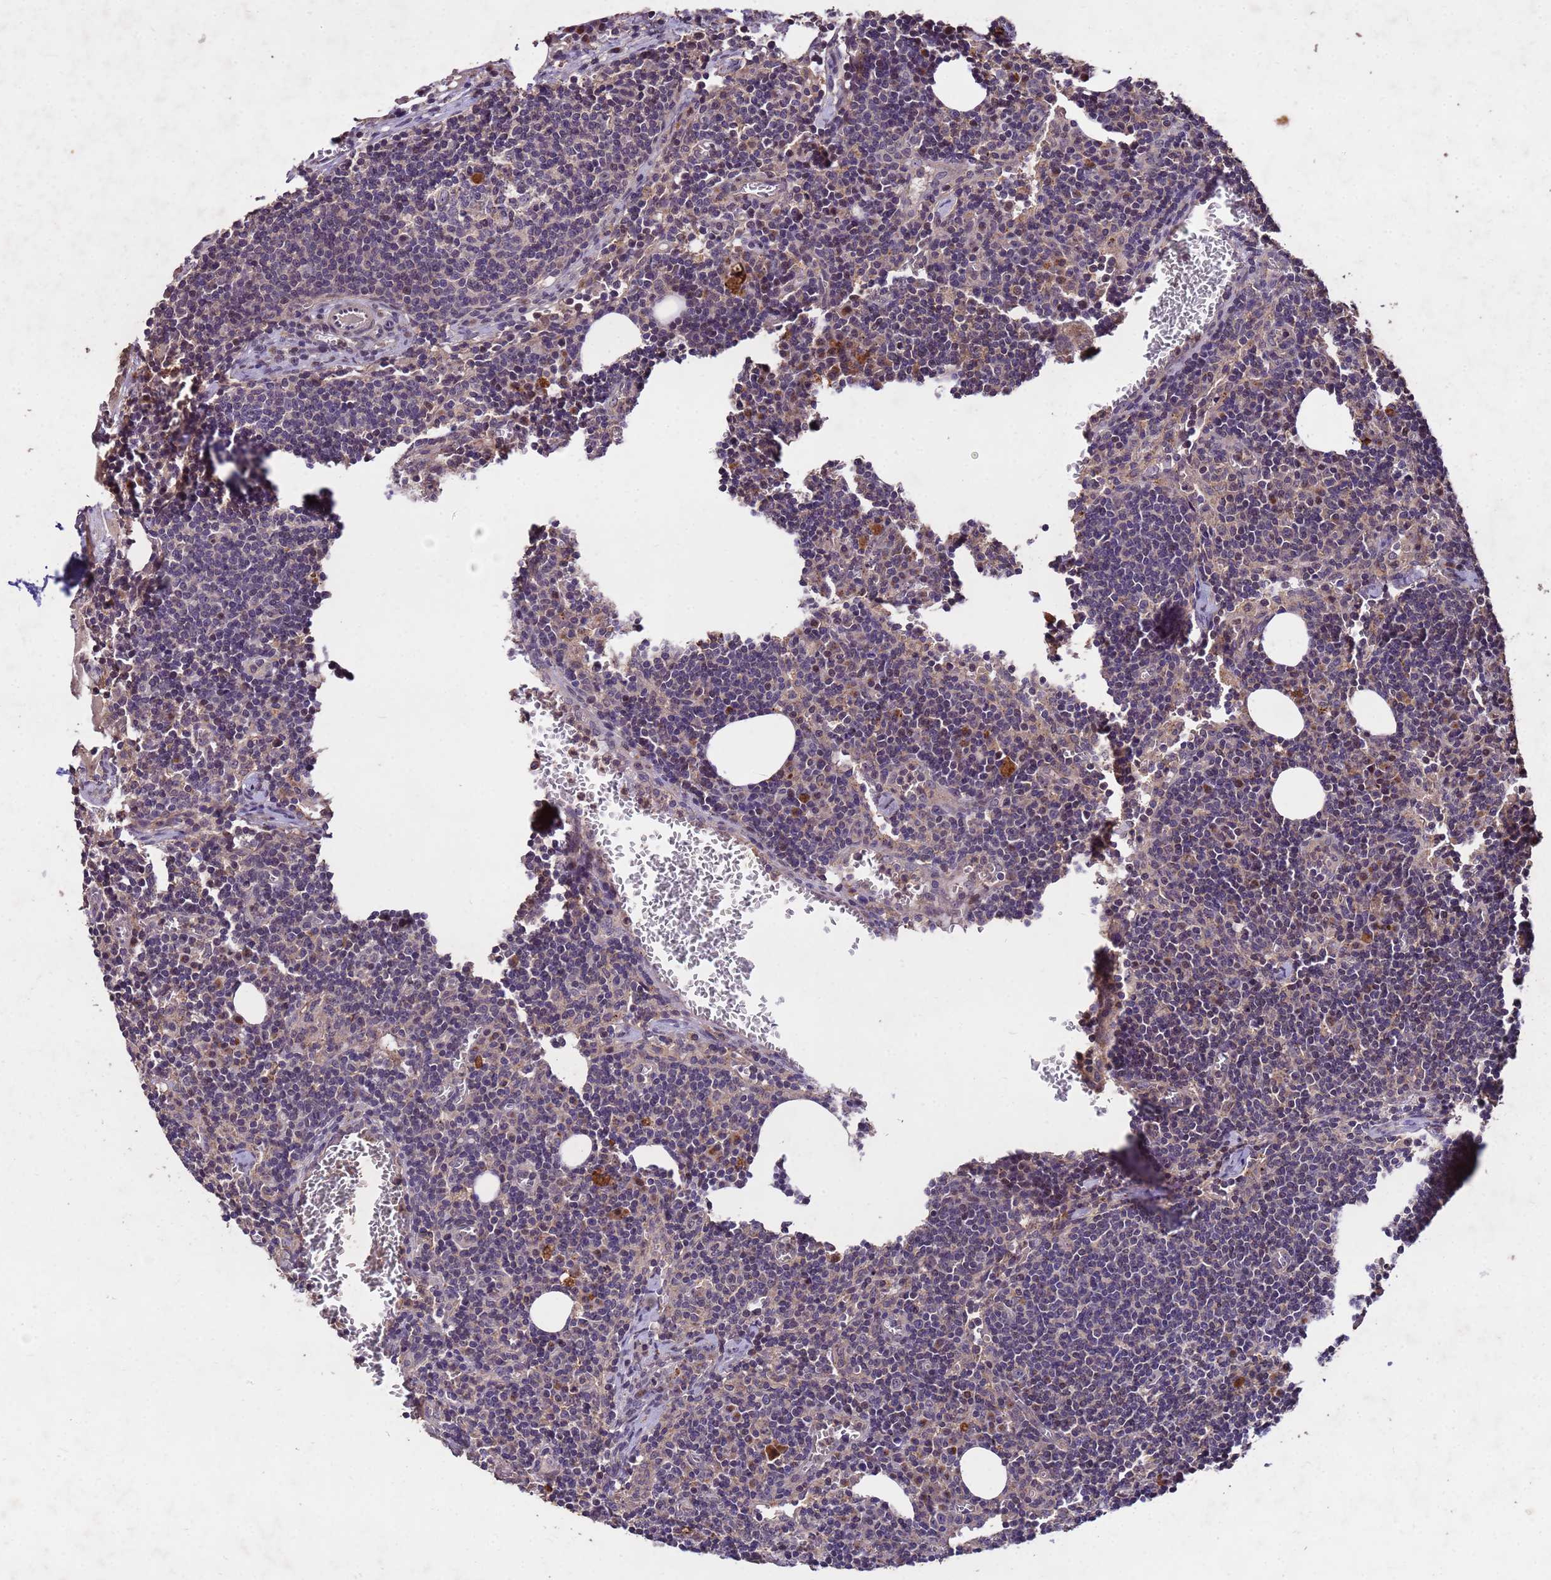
{"staining": {"intensity": "negative", "quantity": "none", "location": "none"}, "tissue": "lymph node", "cell_type": "Germinal center cells", "image_type": "normal", "snomed": [{"axis": "morphology", "description": "Normal tissue, NOS"}, {"axis": "topography", "description": "Lymph node"}], "caption": "Immunohistochemistry micrograph of benign lymph node: human lymph node stained with DAB reveals no significant protein staining in germinal center cells. (Brightfield microscopy of DAB (3,3'-diaminobenzidine) immunohistochemistry (IHC) at high magnification).", "gene": "TOR4A", "patient": {"sex": "female", "age": 27}}